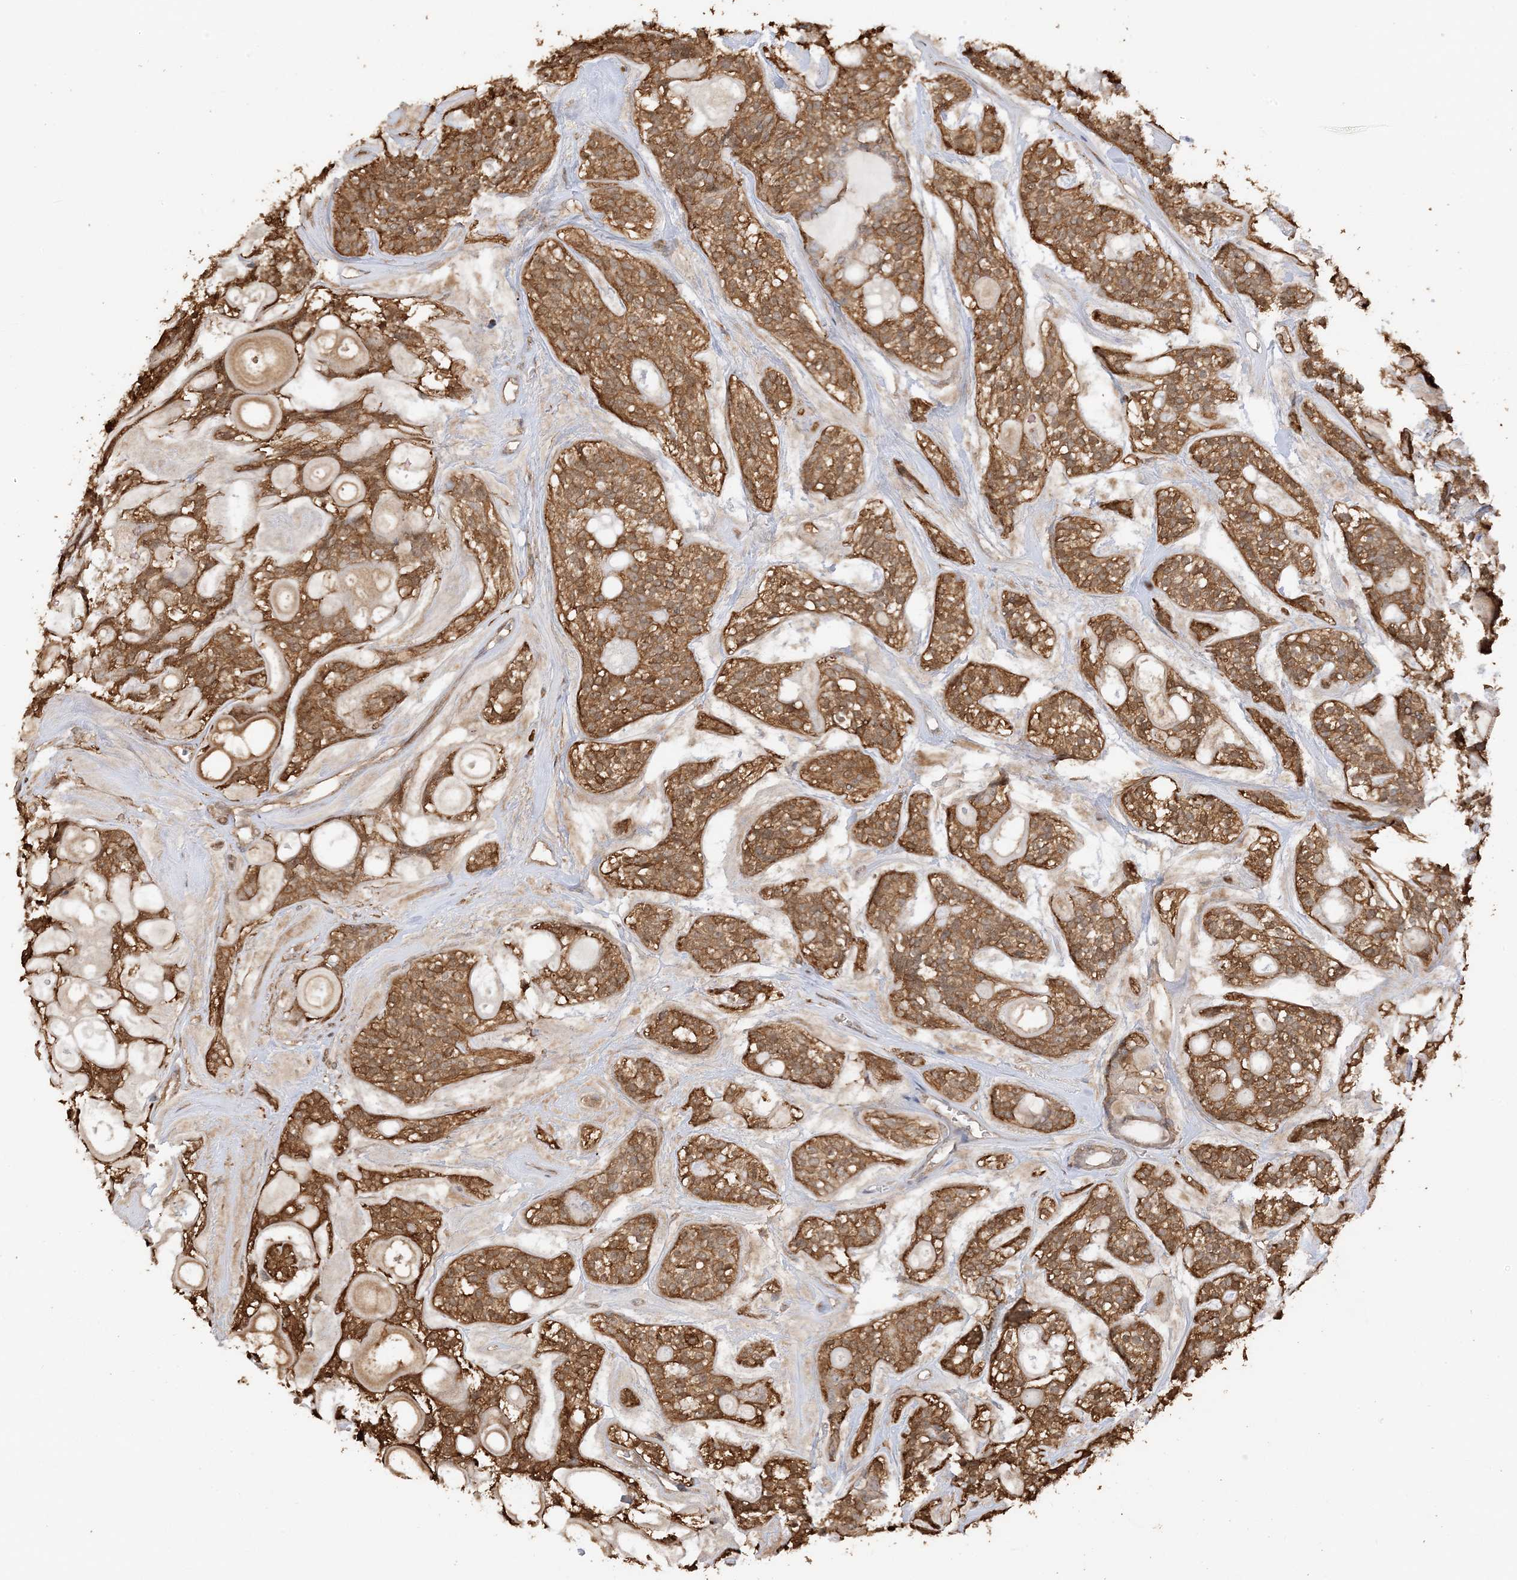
{"staining": {"intensity": "moderate", "quantity": ">75%", "location": "cytoplasmic/membranous"}, "tissue": "head and neck cancer", "cell_type": "Tumor cells", "image_type": "cancer", "snomed": [{"axis": "morphology", "description": "Adenocarcinoma, NOS"}, {"axis": "topography", "description": "Head-Neck"}], "caption": "An IHC photomicrograph of tumor tissue is shown. Protein staining in brown shows moderate cytoplasmic/membranous positivity in head and neck cancer within tumor cells.", "gene": "PHACTR2", "patient": {"sex": "male", "age": 66}}